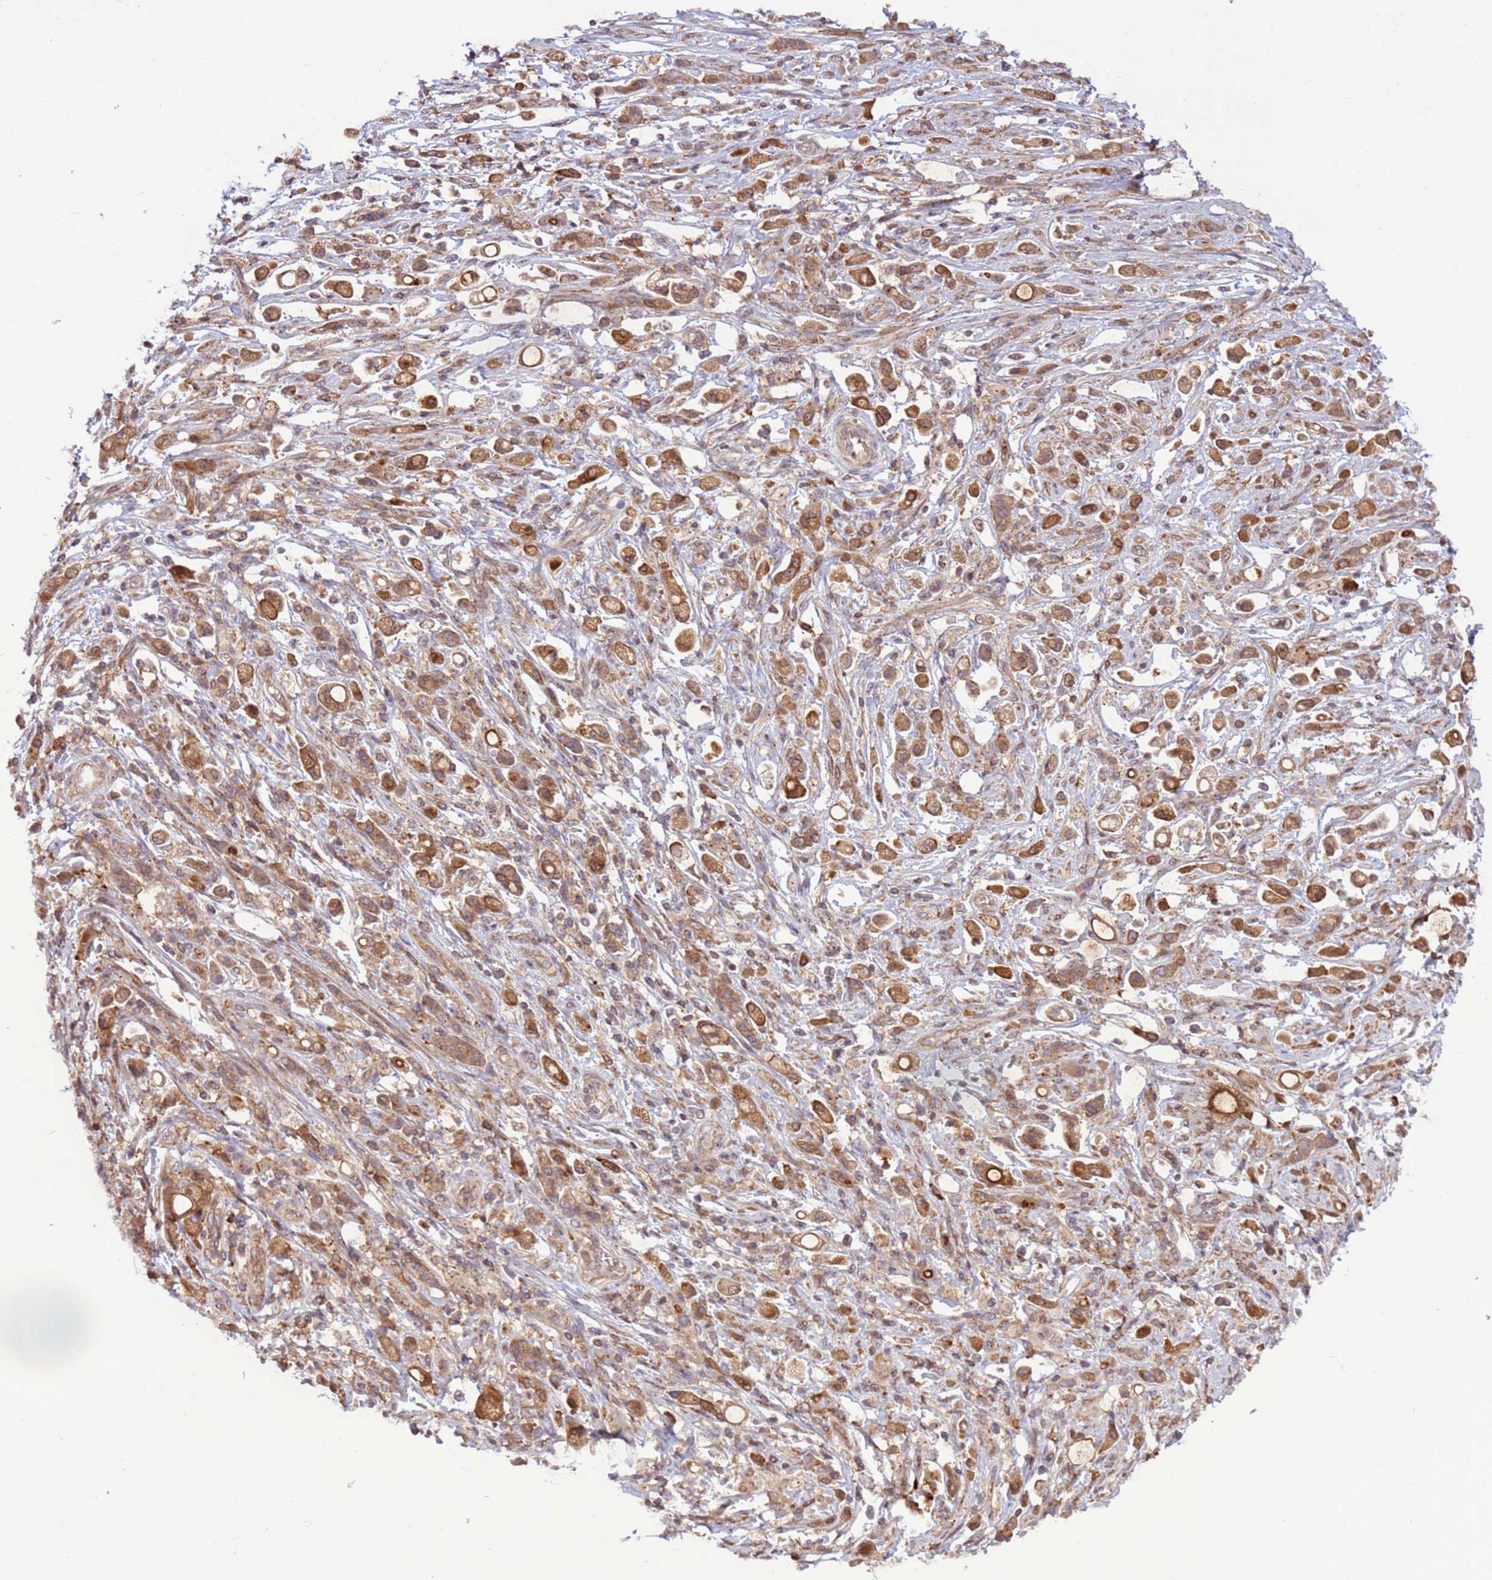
{"staining": {"intensity": "moderate", "quantity": ">75%", "location": "cytoplasmic/membranous"}, "tissue": "stomach cancer", "cell_type": "Tumor cells", "image_type": "cancer", "snomed": [{"axis": "morphology", "description": "Adenocarcinoma, NOS"}, {"axis": "topography", "description": "Stomach"}], "caption": "Immunohistochemical staining of human adenocarcinoma (stomach) reveals medium levels of moderate cytoplasmic/membranous protein staining in about >75% of tumor cells. The protein of interest is shown in brown color, while the nuclei are stained blue.", "gene": "DDX19B", "patient": {"sex": "female", "age": 60}}